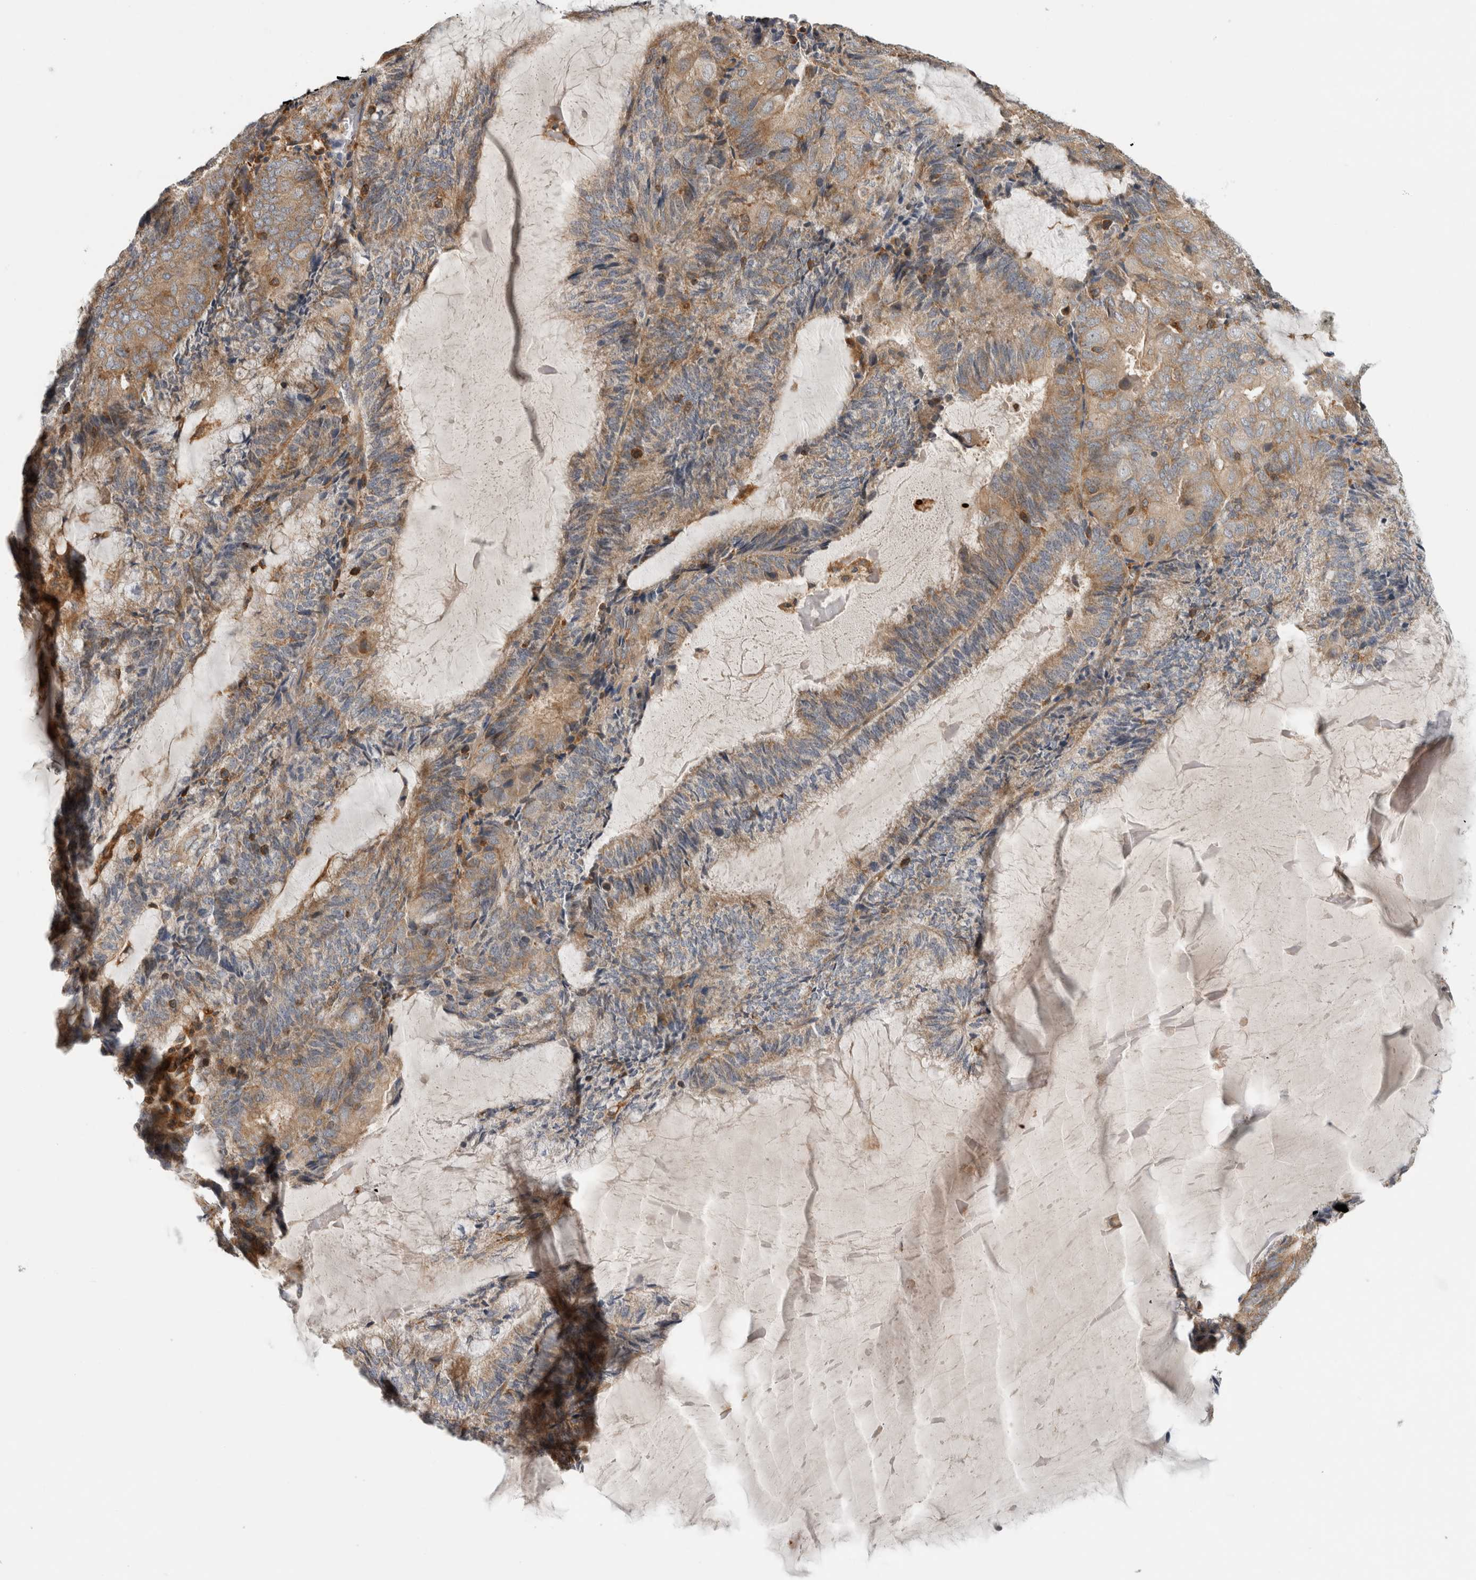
{"staining": {"intensity": "moderate", "quantity": ">75%", "location": "cytoplasmic/membranous"}, "tissue": "endometrial cancer", "cell_type": "Tumor cells", "image_type": "cancer", "snomed": [{"axis": "morphology", "description": "Adenocarcinoma, NOS"}, {"axis": "topography", "description": "Endometrium"}], "caption": "Endometrial adenocarcinoma stained with DAB (3,3'-diaminobenzidine) immunohistochemistry (IHC) exhibits medium levels of moderate cytoplasmic/membranous expression in approximately >75% of tumor cells.", "gene": "GRIK2", "patient": {"sex": "female", "age": 81}}